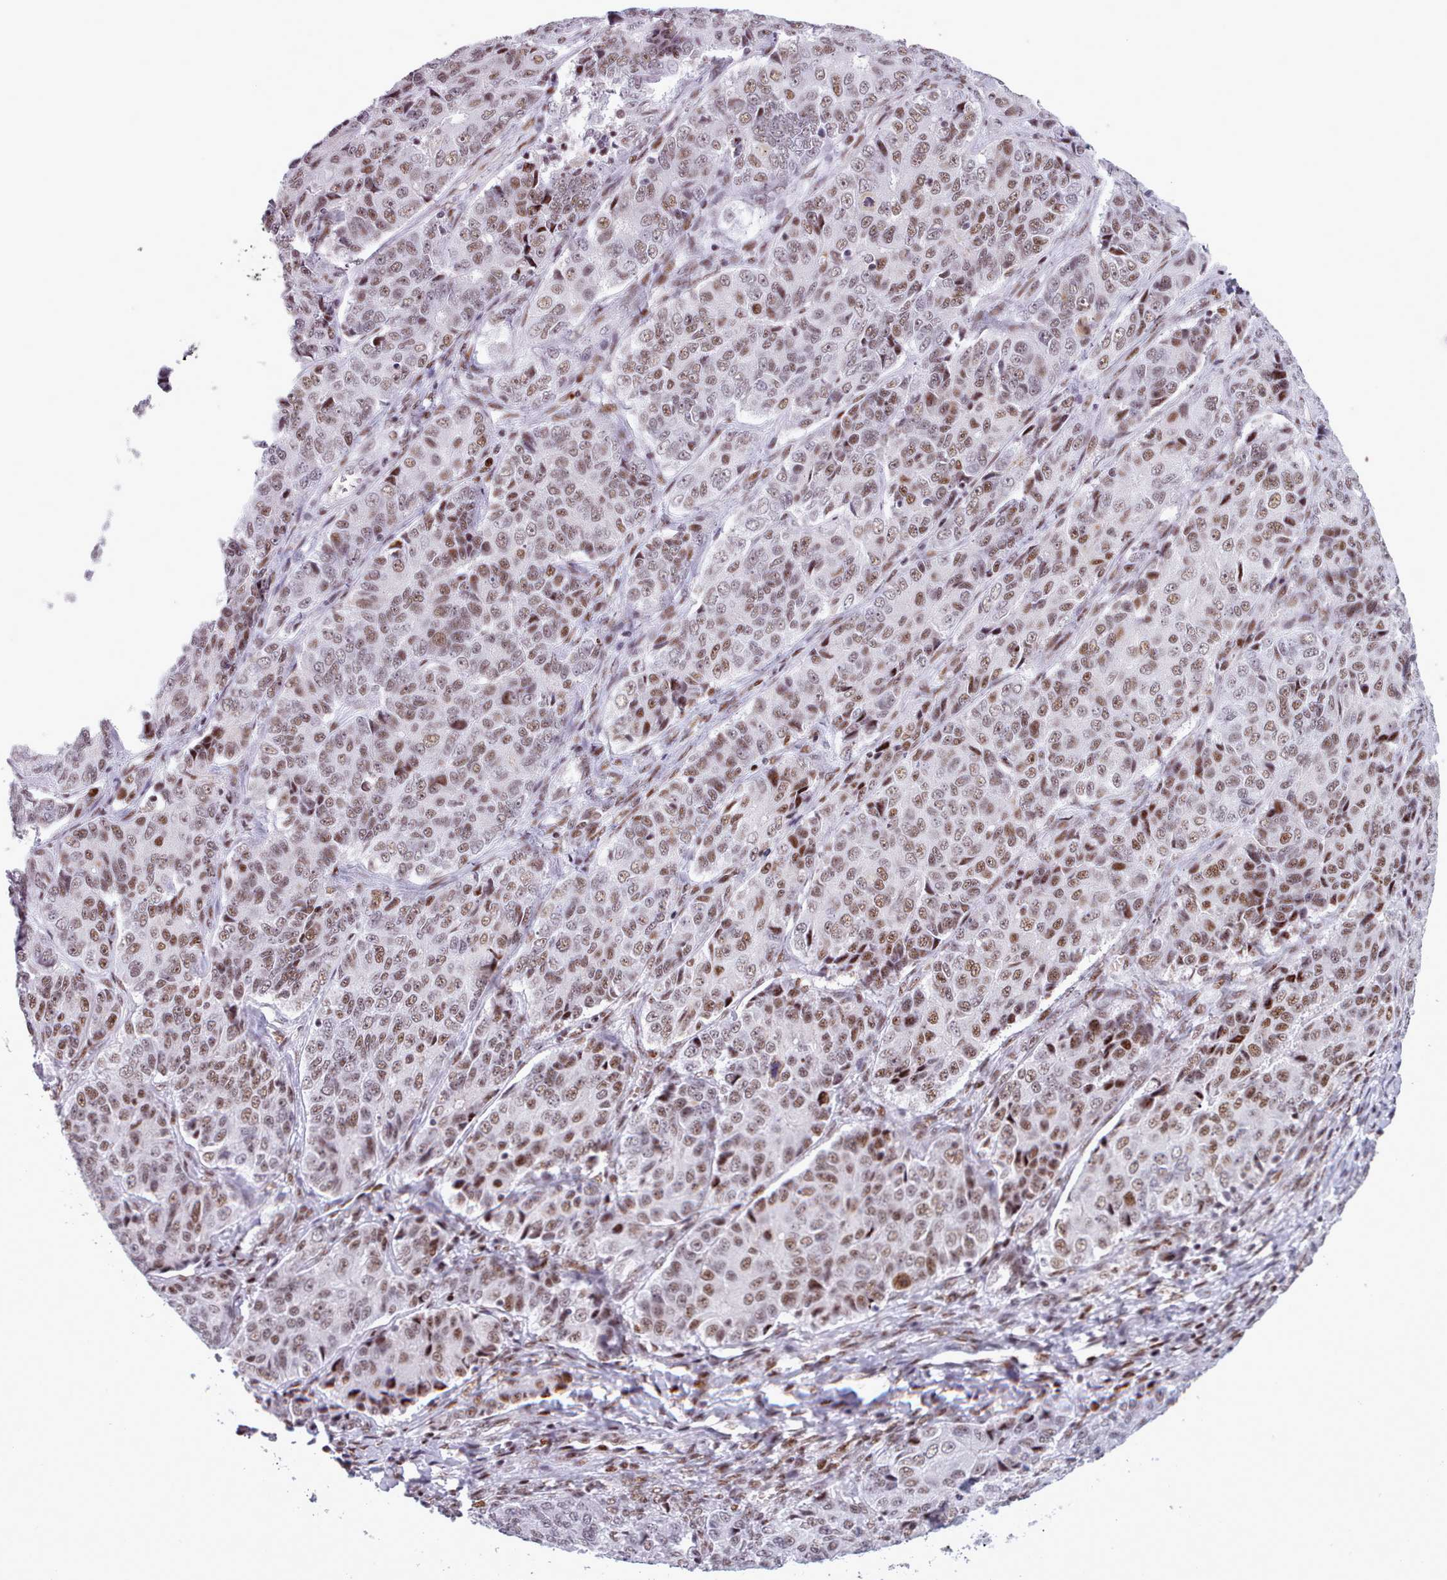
{"staining": {"intensity": "moderate", "quantity": ">75%", "location": "nuclear"}, "tissue": "ovarian cancer", "cell_type": "Tumor cells", "image_type": "cancer", "snomed": [{"axis": "morphology", "description": "Carcinoma, endometroid"}, {"axis": "topography", "description": "Ovary"}], "caption": "Approximately >75% of tumor cells in human ovarian cancer (endometroid carcinoma) show moderate nuclear protein positivity as visualized by brown immunohistochemical staining.", "gene": "SRSF4", "patient": {"sex": "female", "age": 51}}